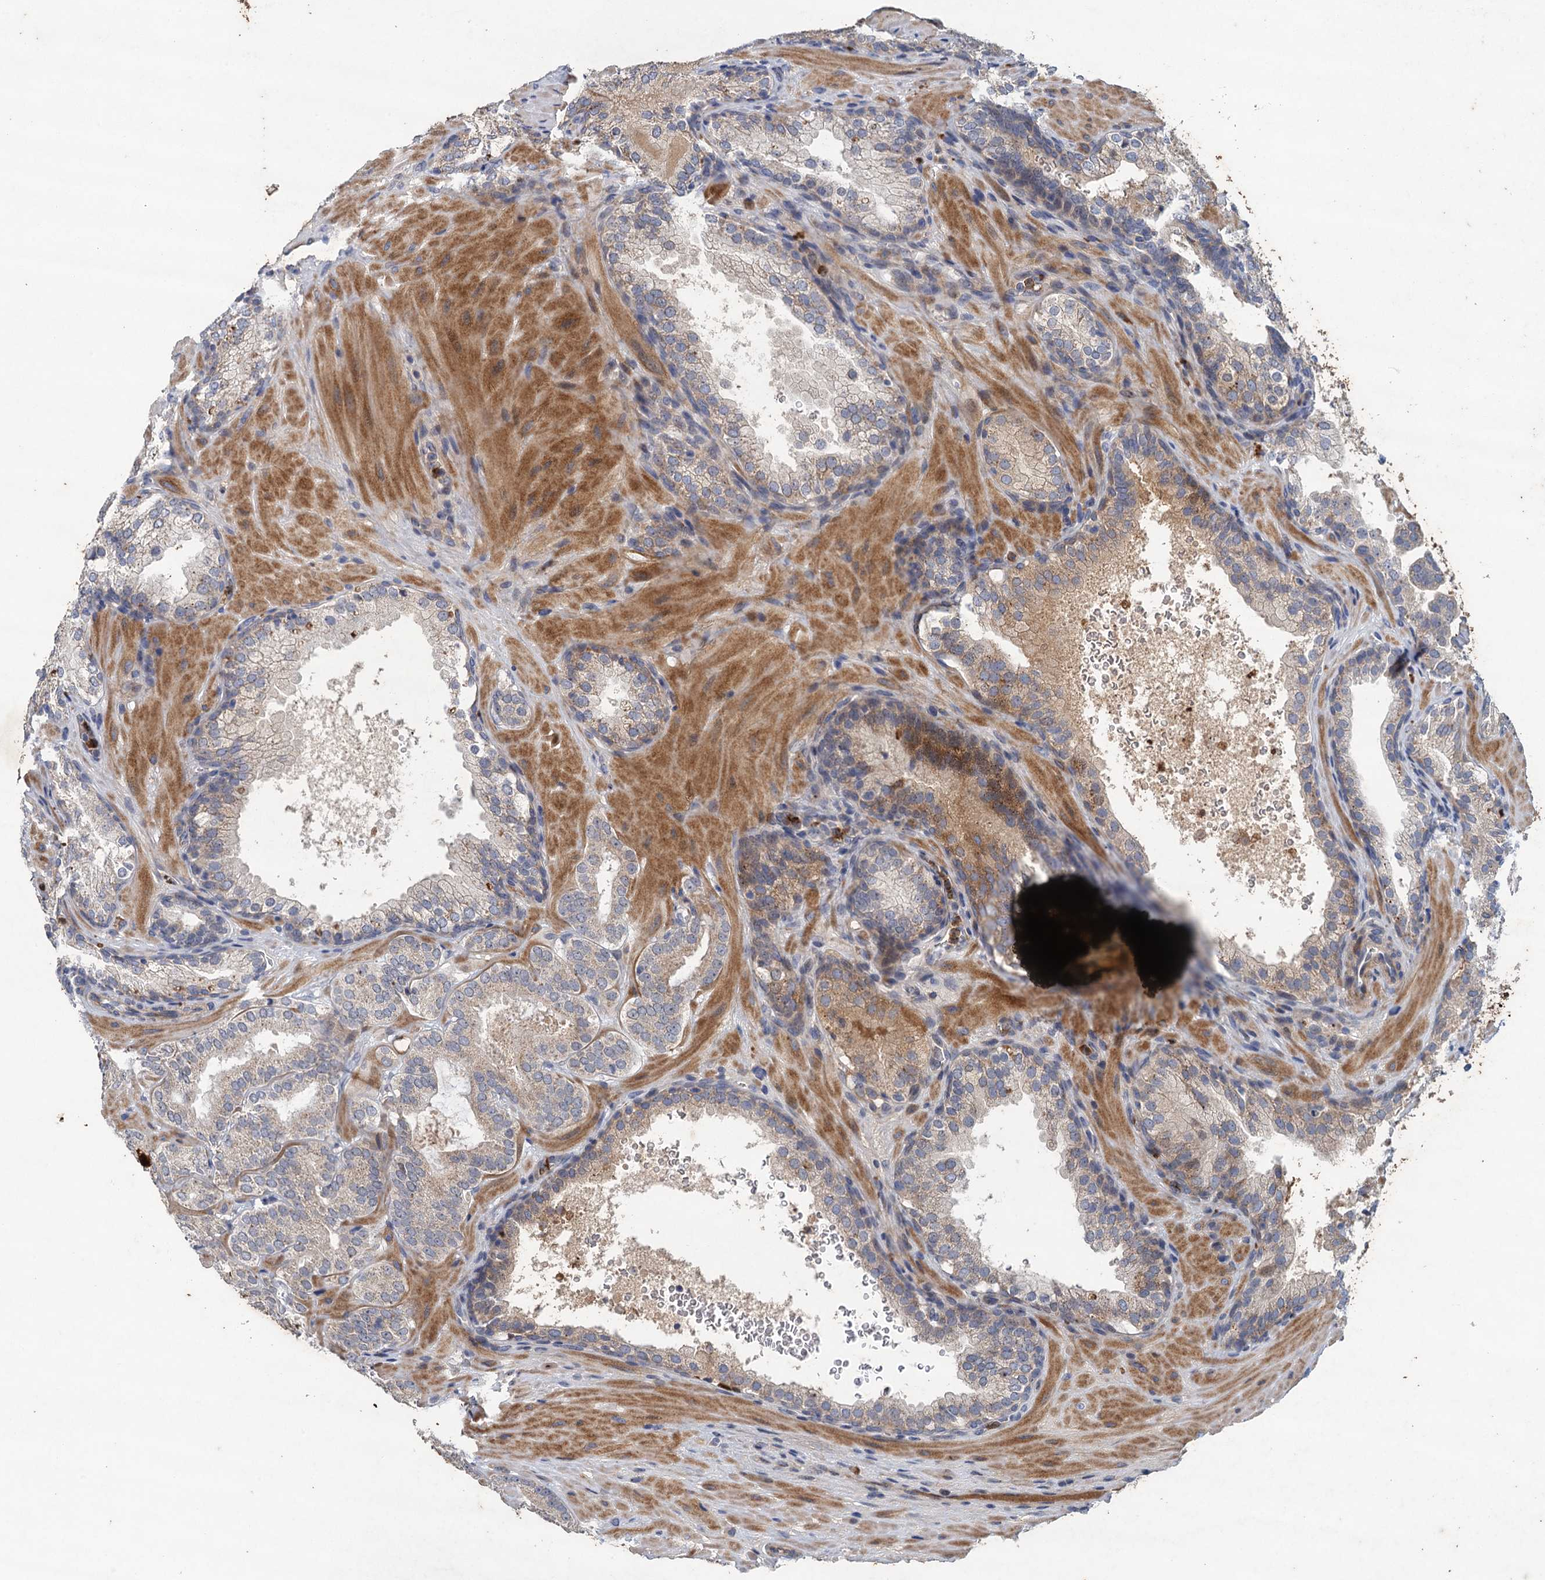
{"staining": {"intensity": "weak", "quantity": "25%-75%", "location": "cytoplasmic/membranous"}, "tissue": "prostate cancer", "cell_type": "Tumor cells", "image_type": "cancer", "snomed": [{"axis": "morphology", "description": "Adenocarcinoma, High grade"}, {"axis": "topography", "description": "Prostate"}], "caption": "Immunohistochemical staining of adenocarcinoma (high-grade) (prostate) exhibits low levels of weak cytoplasmic/membranous protein positivity in about 25%-75% of tumor cells.", "gene": "TPCN1", "patient": {"sex": "male", "age": 60}}